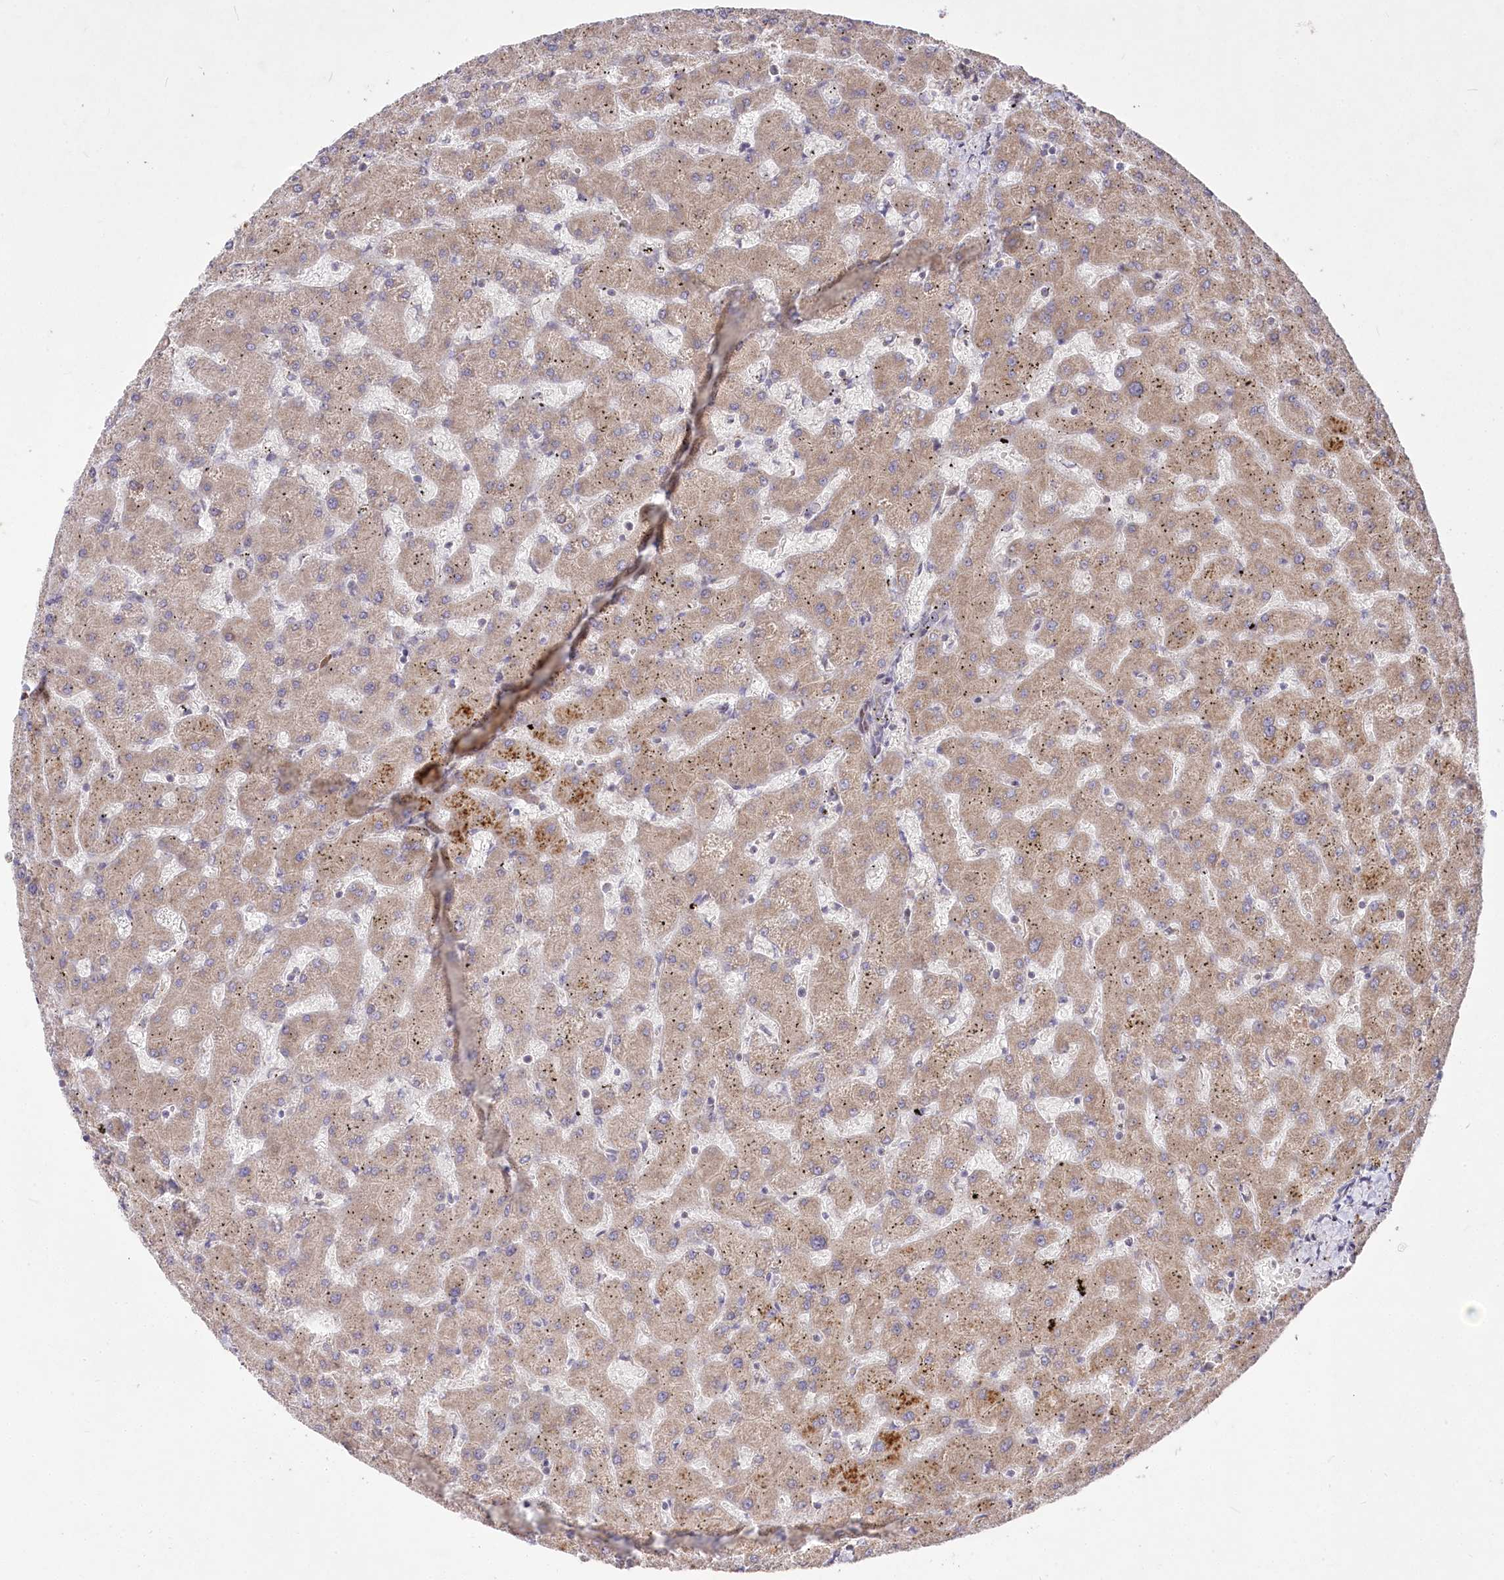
{"staining": {"intensity": "moderate", "quantity": ">75%", "location": "cytoplasmic/membranous"}, "tissue": "liver", "cell_type": "Cholangiocytes", "image_type": "normal", "snomed": [{"axis": "morphology", "description": "Normal tissue, NOS"}, {"axis": "topography", "description": "Liver"}], "caption": "Cholangiocytes exhibit moderate cytoplasmic/membranous positivity in about >75% of cells in unremarkable liver.", "gene": "STT3B", "patient": {"sex": "female", "age": 63}}